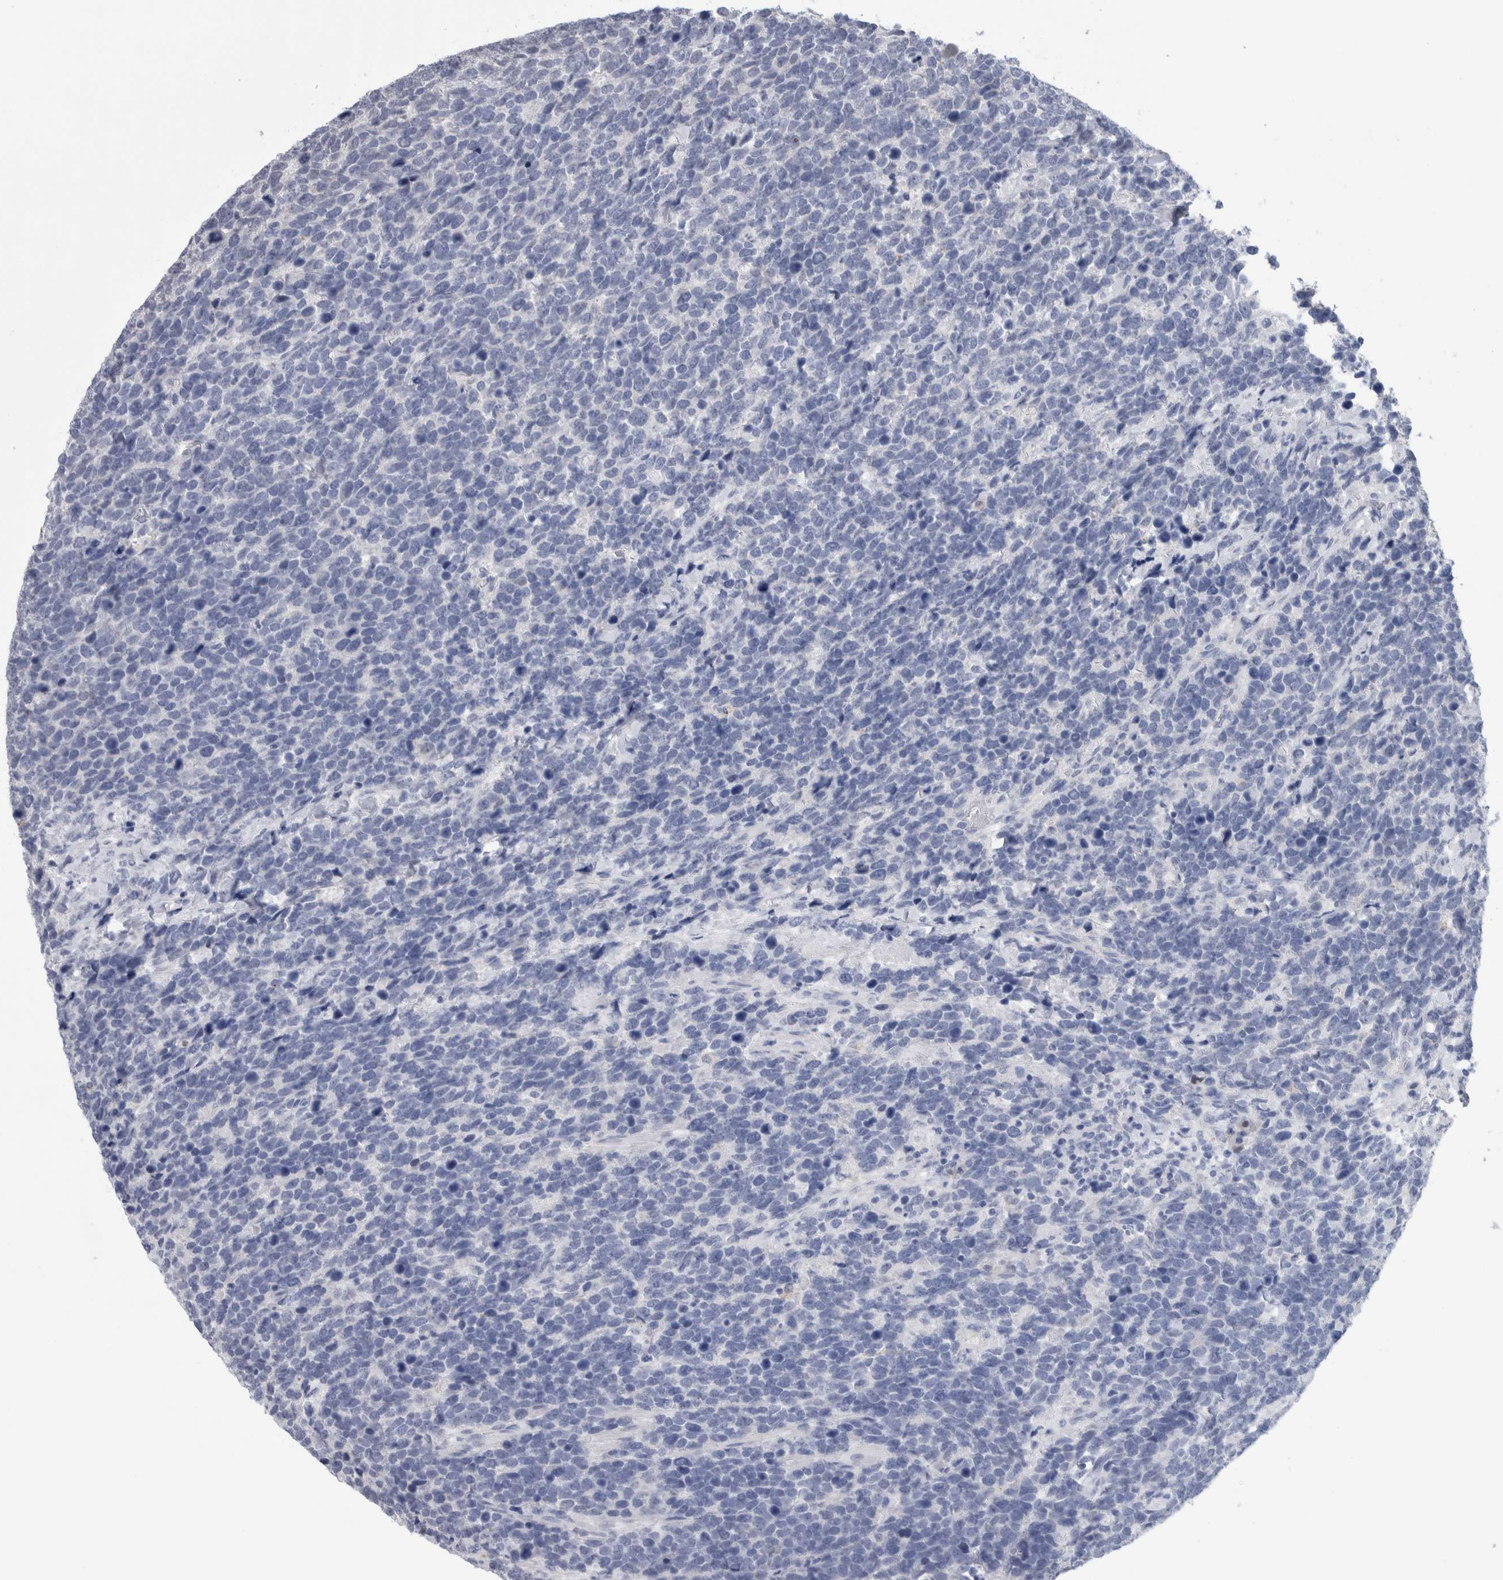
{"staining": {"intensity": "negative", "quantity": "none", "location": "none"}, "tissue": "urothelial cancer", "cell_type": "Tumor cells", "image_type": "cancer", "snomed": [{"axis": "morphology", "description": "Urothelial carcinoma, High grade"}, {"axis": "topography", "description": "Urinary bladder"}], "caption": "Tumor cells show no significant protein positivity in high-grade urothelial carcinoma.", "gene": "CA8", "patient": {"sex": "female", "age": 82}}